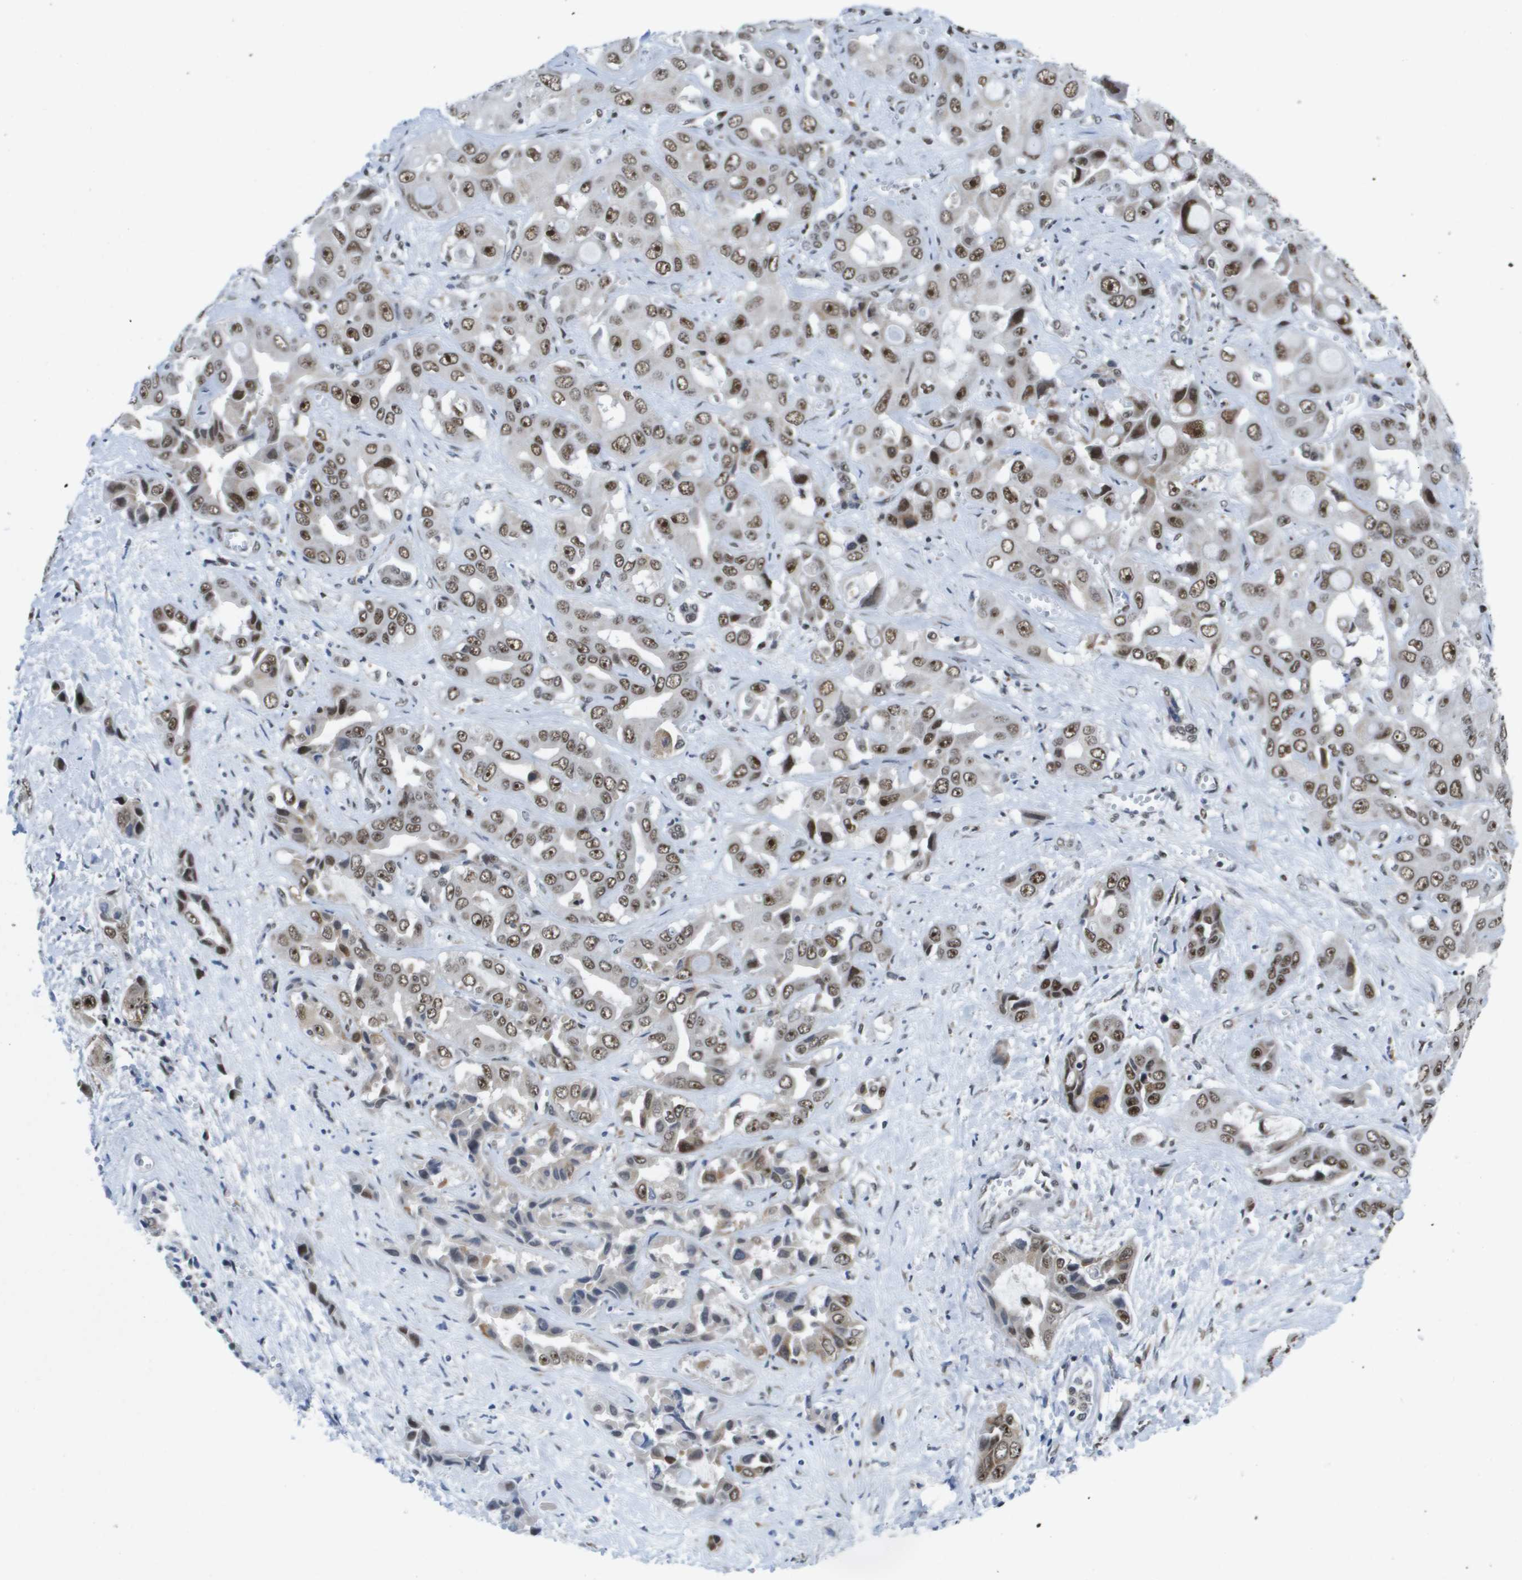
{"staining": {"intensity": "moderate", "quantity": ">75%", "location": "nuclear"}, "tissue": "liver cancer", "cell_type": "Tumor cells", "image_type": "cancer", "snomed": [{"axis": "morphology", "description": "Cholangiocarcinoma"}, {"axis": "topography", "description": "Liver"}], "caption": "Immunohistochemistry (IHC) (DAB) staining of human cholangiocarcinoma (liver) reveals moderate nuclear protein positivity in about >75% of tumor cells. Nuclei are stained in blue.", "gene": "NSRP1", "patient": {"sex": "female", "age": 52}}